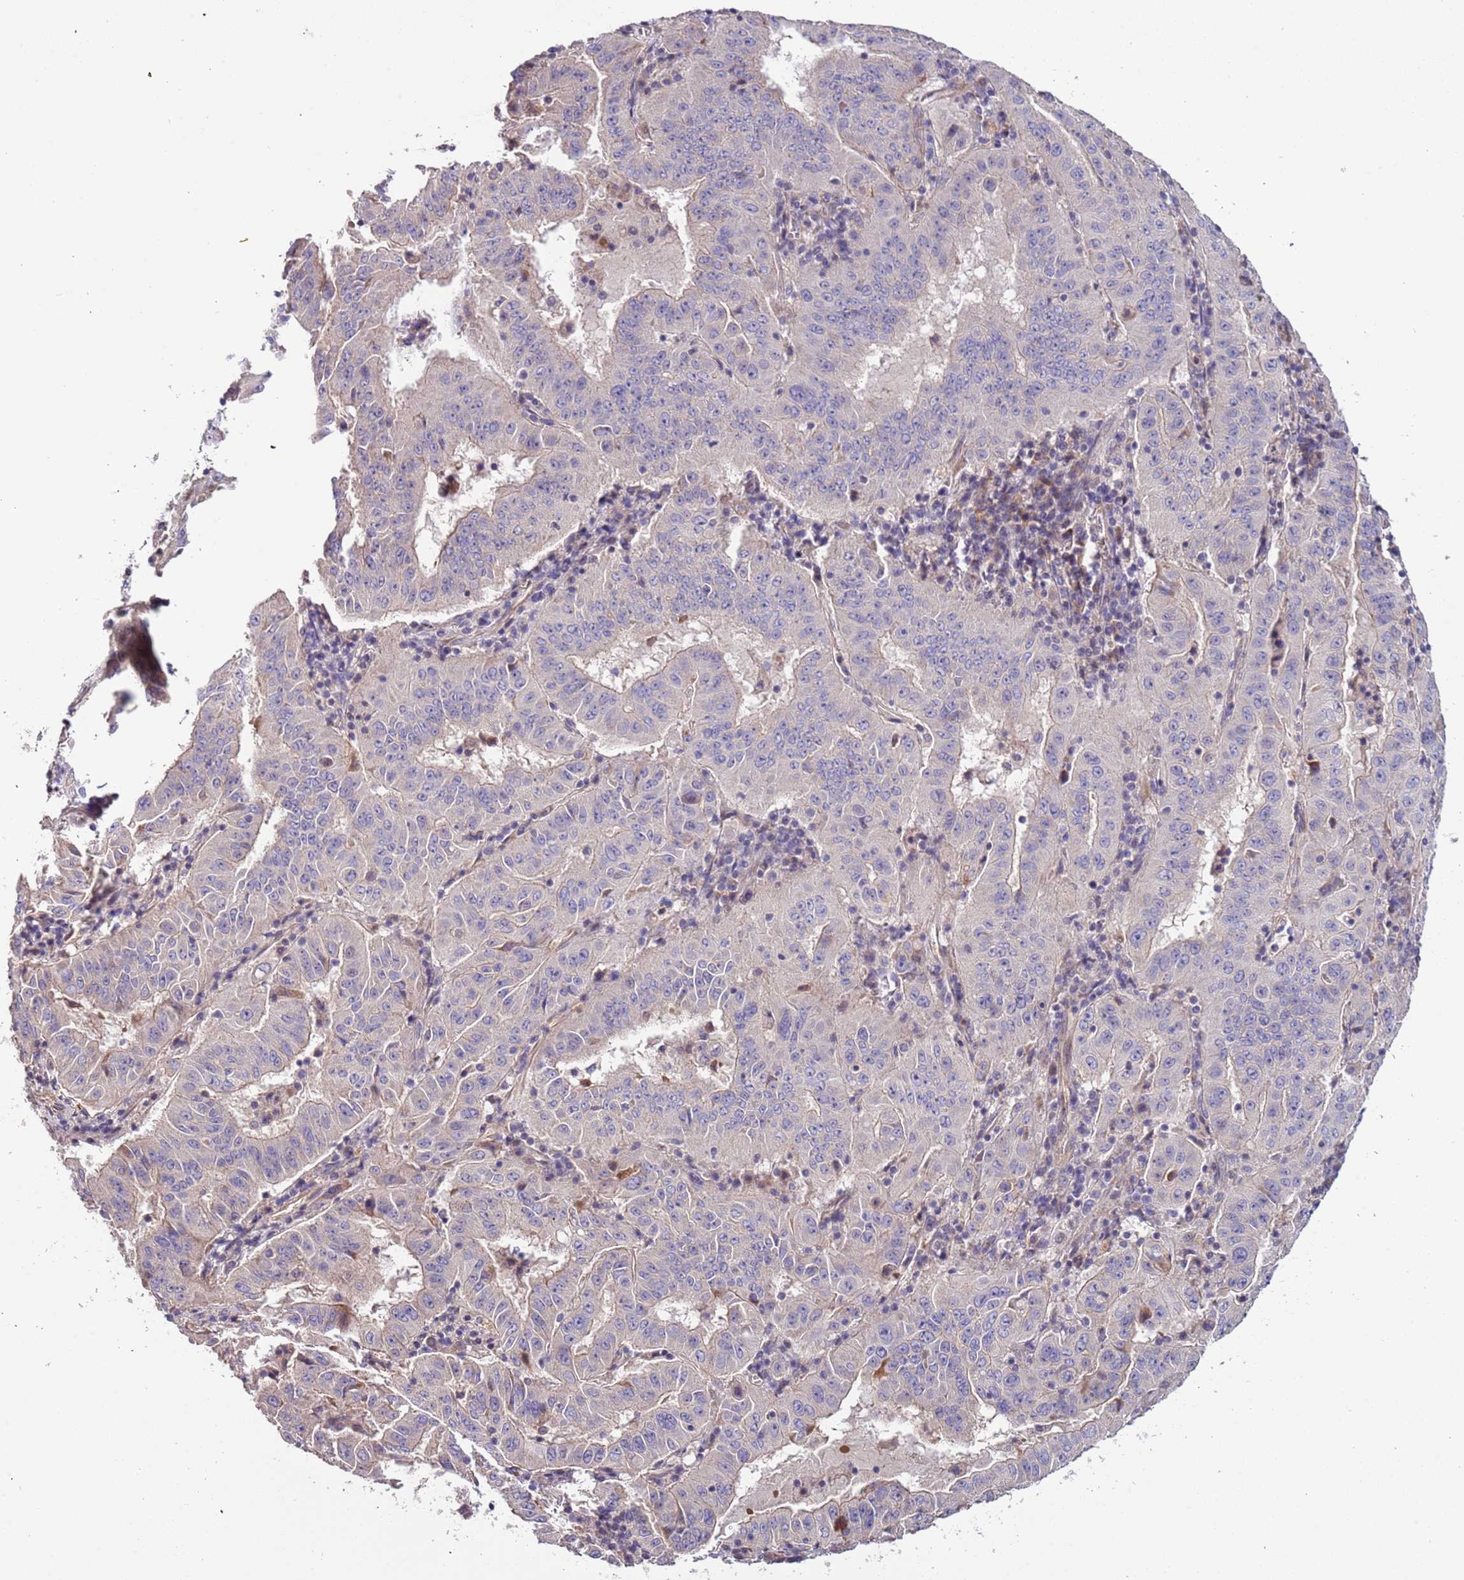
{"staining": {"intensity": "weak", "quantity": "25%-75%", "location": "cytoplasmic/membranous"}, "tissue": "pancreatic cancer", "cell_type": "Tumor cells", "image_type": "cancer", "snomed": [{"axis": "morphology", "description": "Adenocarcinoma, NOS"}, {"axis": "topography", "description": "Pancreas"}], "caption": "The micrograph displays staining of adenocarcinoma (pancreatic), revealing weak cytoplasmic/membranous protein positivity (brown color) within tumor cells.", "gene": "LAMB4", "patient": {"sex": "male", "age": 63}}